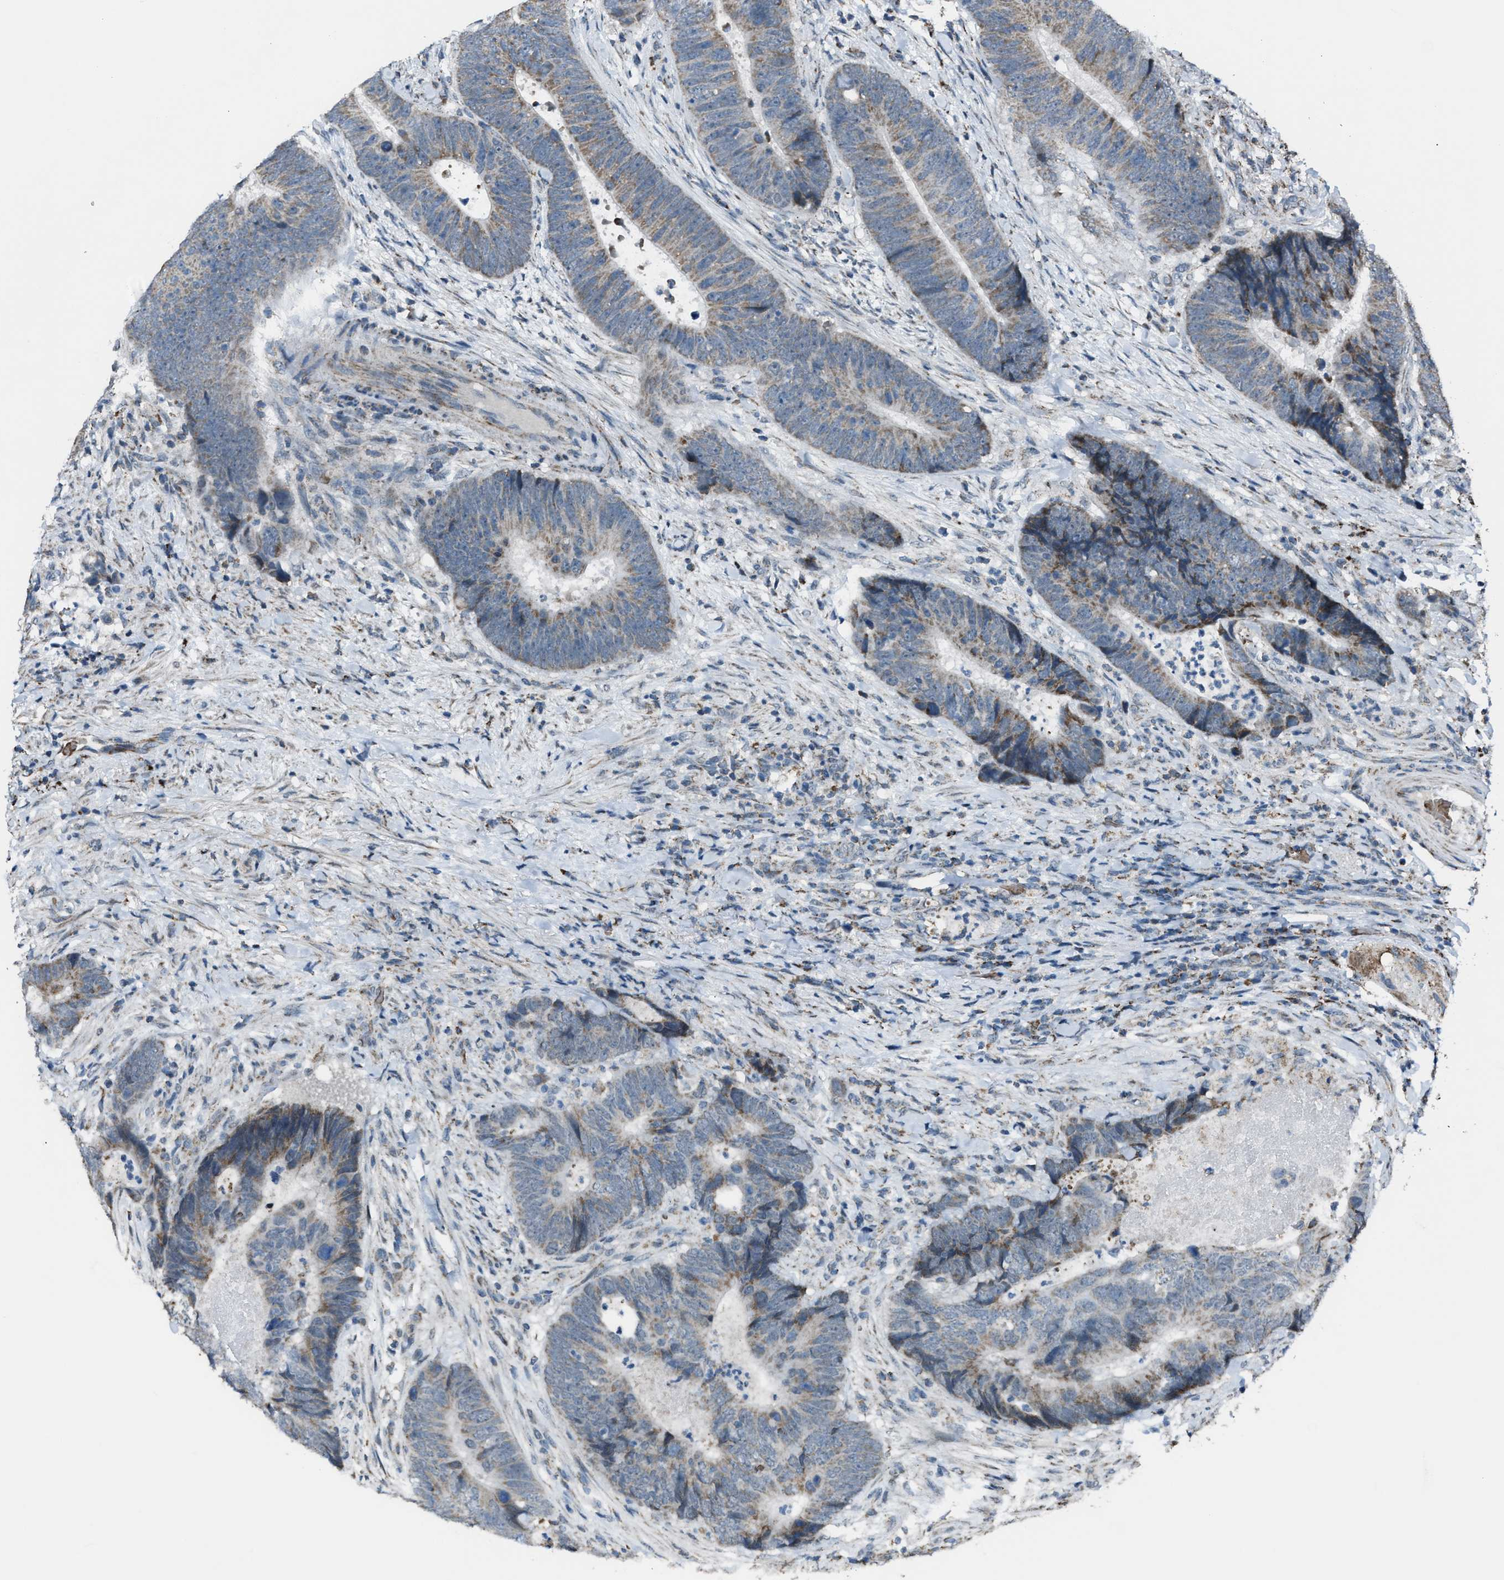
{"staining": {"intensity": "weak", "quantity": "<25%", "location": "cytoplasmic/membranous,nuclear"}, "tissue": "colorectal cancer", "cell_type": "Tumor cells", "image_type": "cancer", "snomed": [{"axis": "morphology", "description": "Adenocarcinoma, NOS"}, {"axis": "topography", "description": "Colon"}], "caption": "Tumor cells show no significant protein expression in colorectal adenocarcinoma.", "gene": "CHN2", "patient": {"sex": "male", "age": 56}}